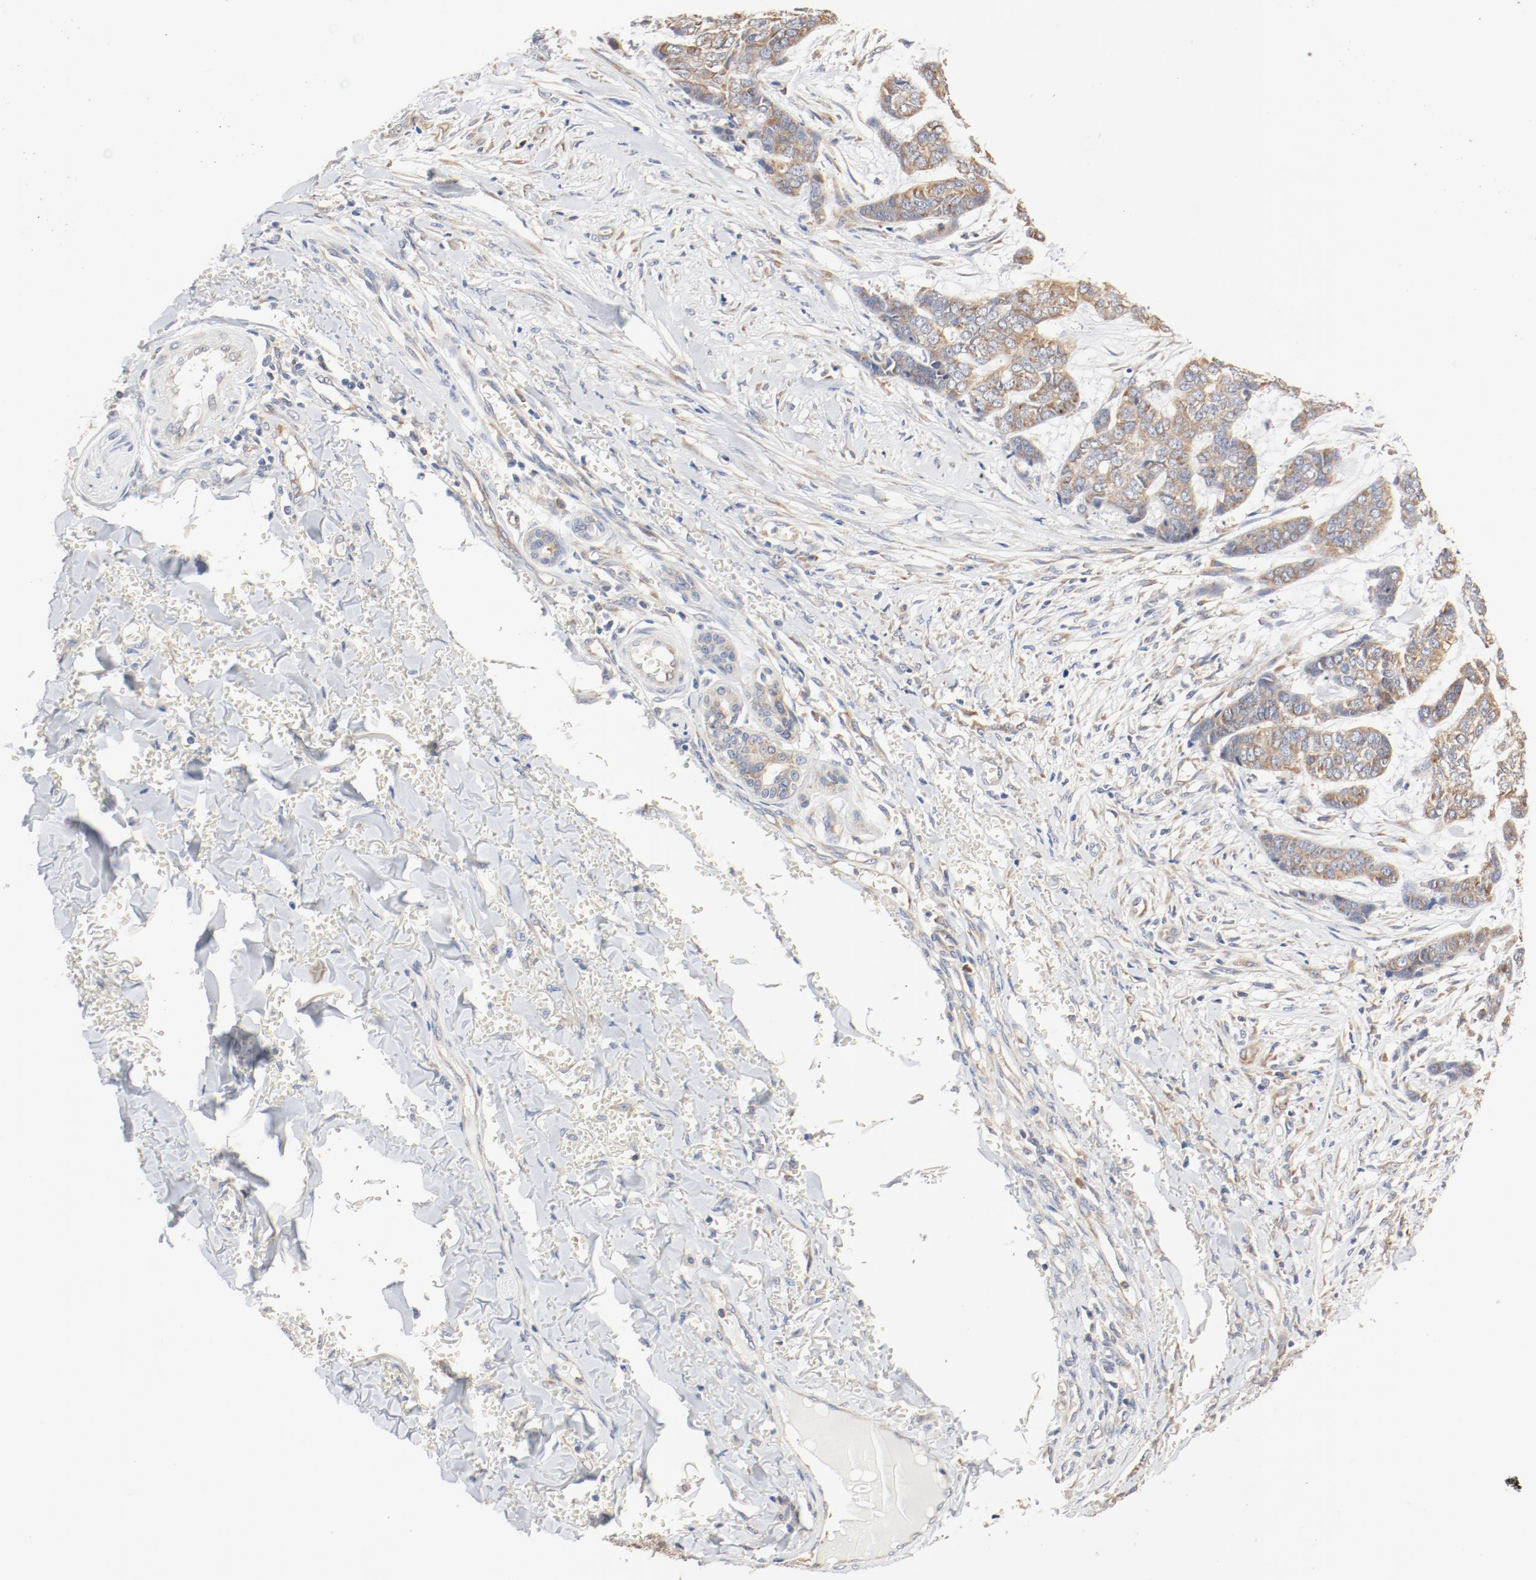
{"staining": {"intensity": "moderate", "quantity": ">75%", "location": "cytoplasmic/membranous"}, "tissue": "skin cancer", "cell_type": "Tumor cells", "image_type": "cancer", "snomed": [{"axis": "morphology", "description": "Basal cell carcinoma"}, {"axis": "topography", "description": "Skin"}], "caption": "Immunohistochemistry (IHC) micrograph of neoplastic tissue: skin basal cell carcinoma stained using IHC displays medium levels of moderate protein expression localized specifically in the cytoplasmic/membranous of tumor cells, appearing as a cytoplasmic/membranous brown color.", "gene": "RPS6", "patient": {"sex": "female", "age": 64}}